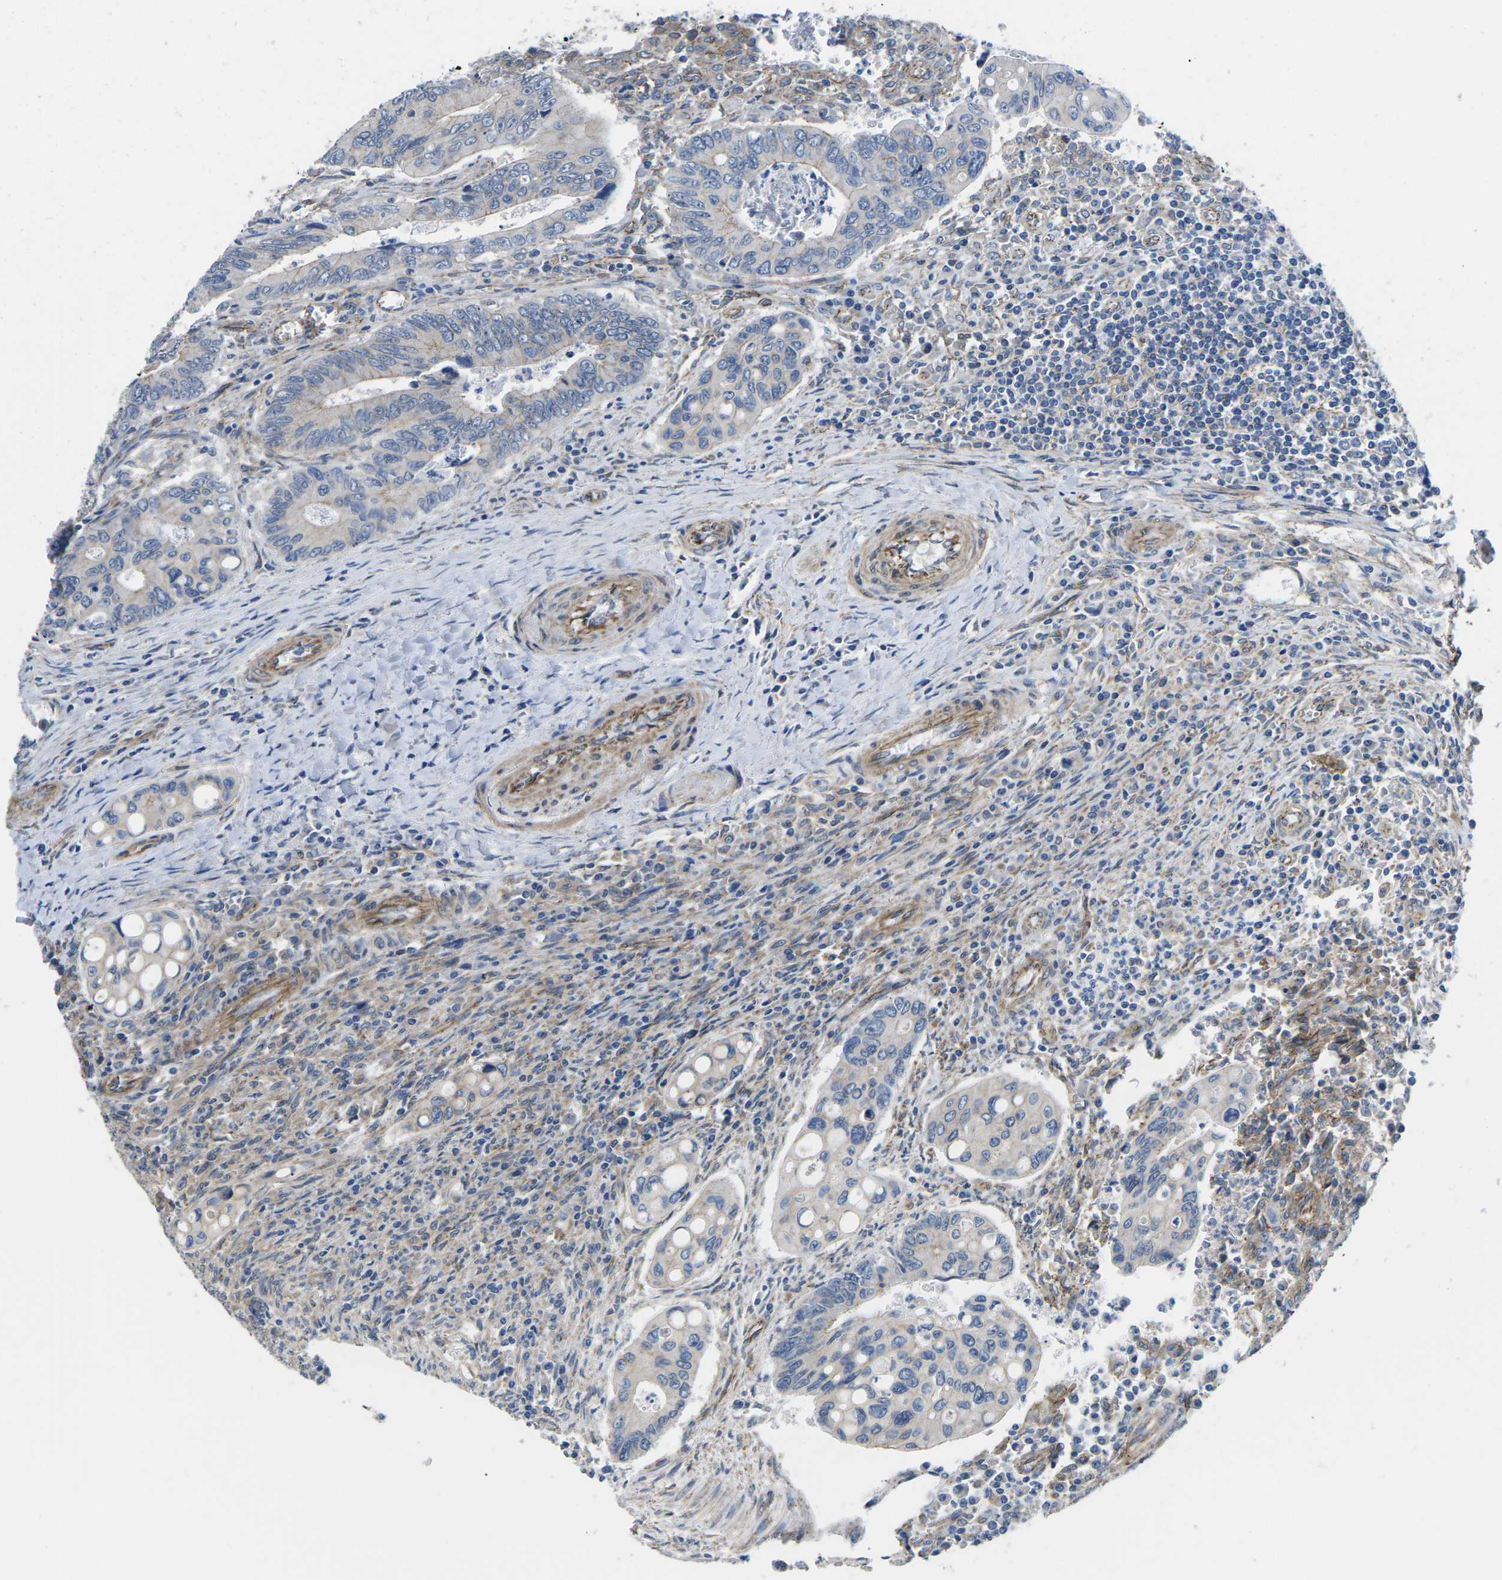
{"staining": {"intensity": "weak", "quantity": "25%-75%", "location": "cytoplasmic/membranous"}, "tissue": "colorectal cancer", "cell_type": "Tumor cells", "image_type": "cancer", "snomed": [{"axis": "morphology", "description": "Inflammation, NOS"}, {"axis": "morphology", "description": "Adenocarcinoma, NOS"}, {"axis": "topography", "description": "Colon"}], "caption": "Immunohistochemistry (DAB) staining of human colorectal adenocarcinoma reveals weak cytoplasmic/membranous protein expression in about 25%-75% of tumor cells.", "gene": "CTNND1", "patient": {"sex": "male", "age": 72}}